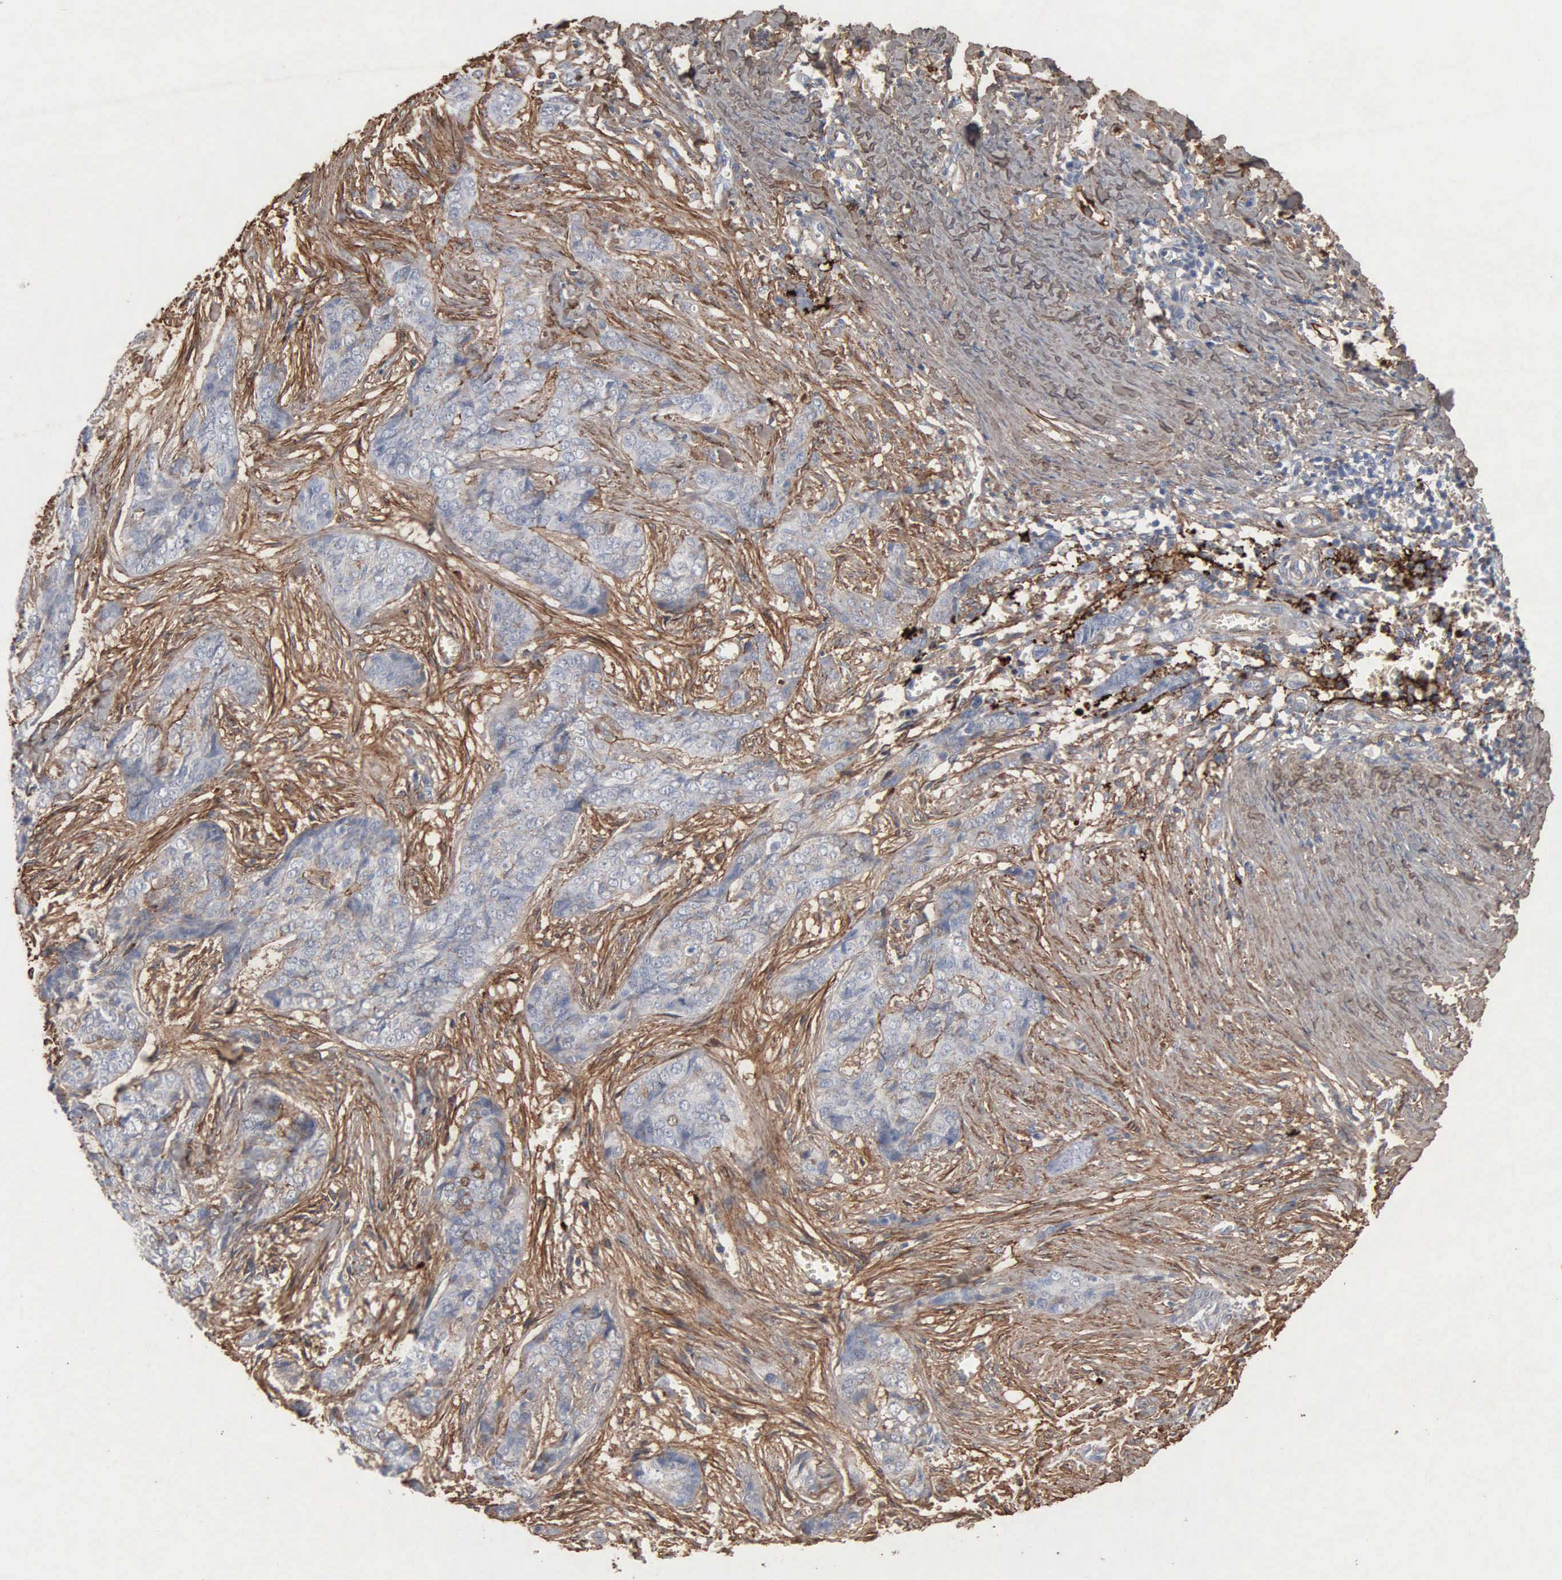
{"staining": {"intensity": "negative", "quantity": "none", "location": "none"}, "tissue": "skin cancer", "cell_type": "Tumor cells", "image_type": "cancer", "snomed": [{"axis": "morphology", "description": "Normal tissue, NOS"}, {"axis": "morphology", "description": "Basal cell carcinoma"}, {"axis": "topography", "description": "Skin"}], "caption": "Protein analysis of skin cancer exhibits no significant expression in tumor cells. Brightfield microscopy of immunohistochemistry stained with DAB (brown) and hematoxylin (blue), captured at high magnification.", "gene": "FN1", "patient": {"sex": "female", "age": 65}}